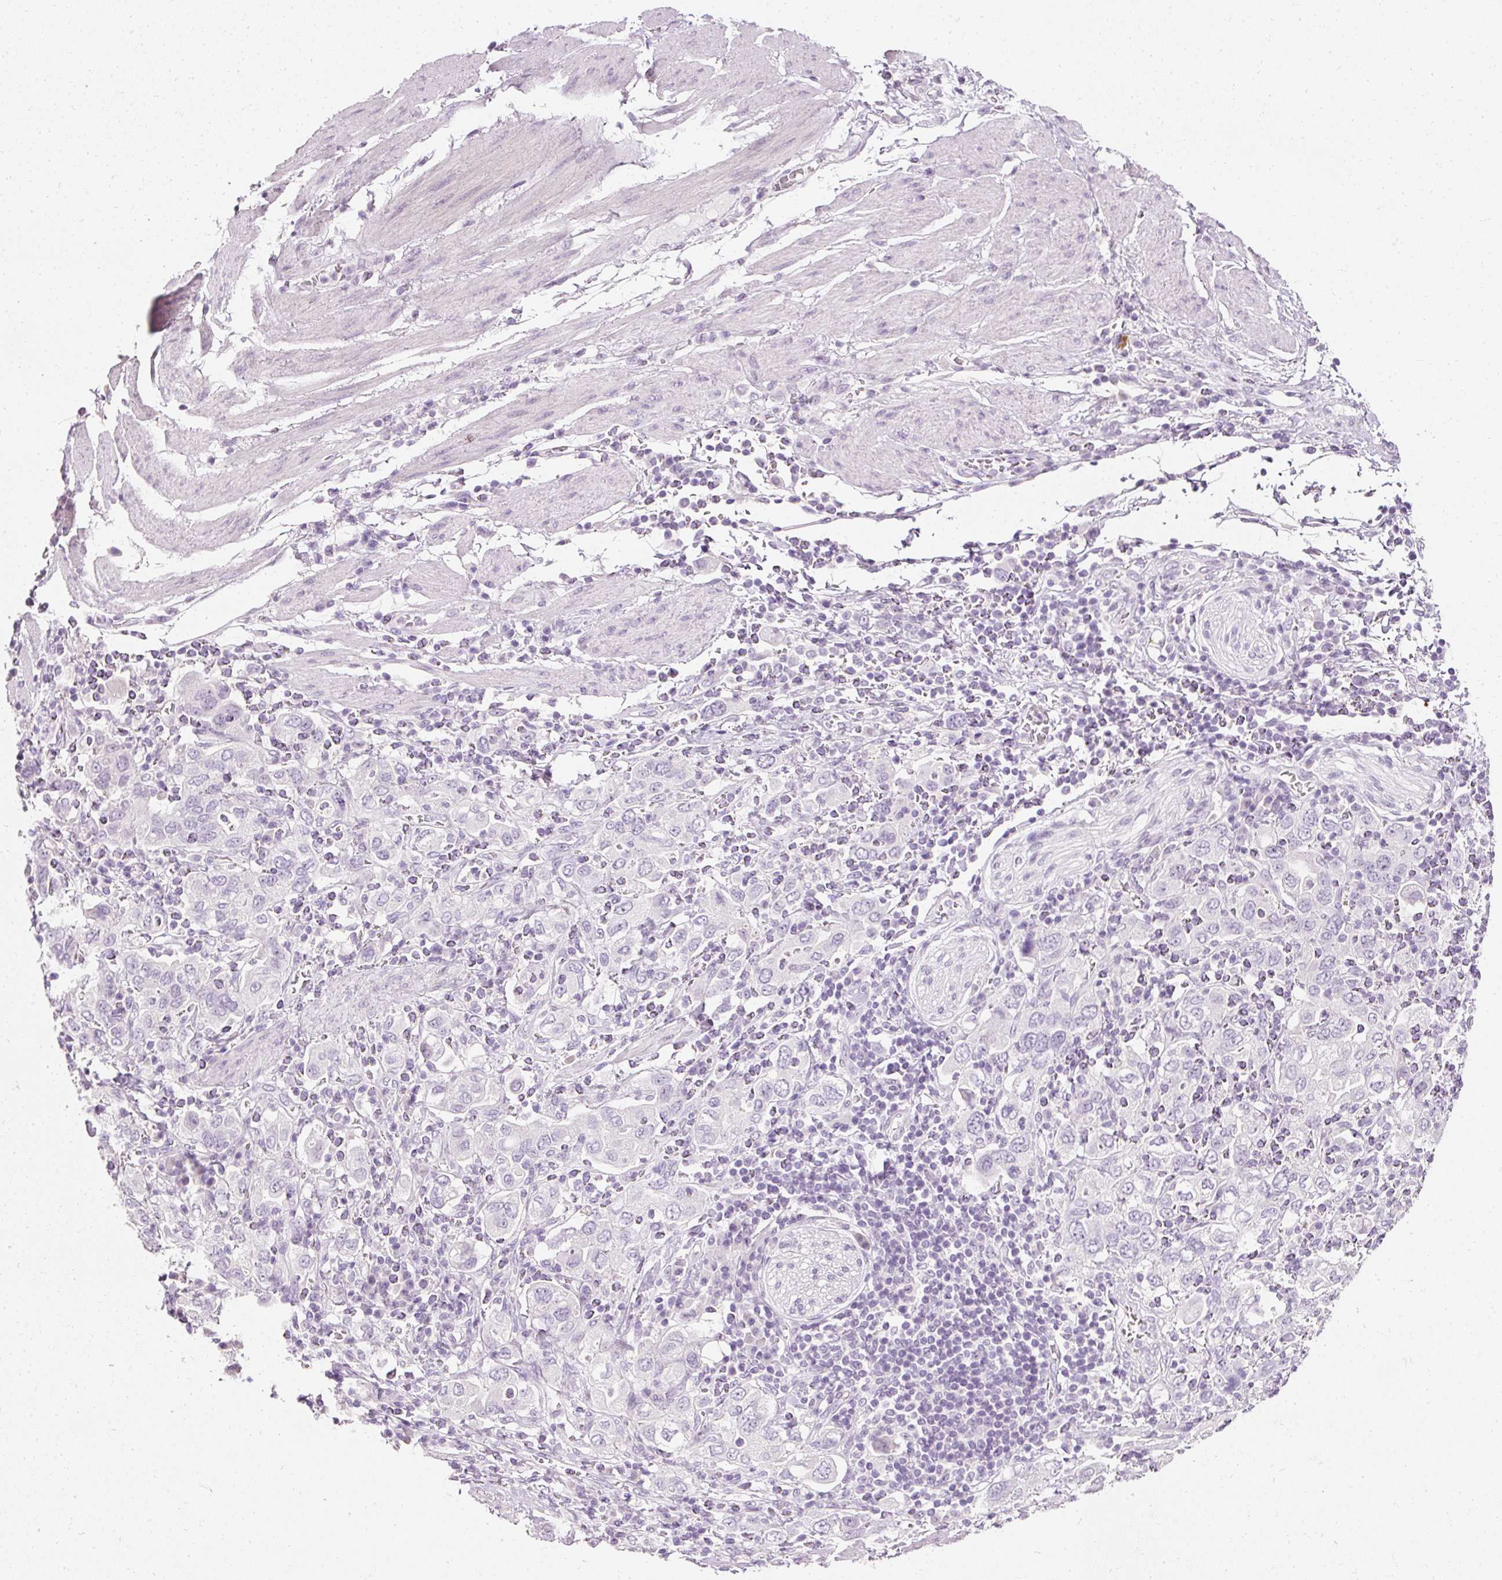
{"staining": {"intensity": "negative", "quantity": "none", "location": "none"}, "tissue": "stomach cancer", "cell_type": "Tumor cells", "image_type": "cancer", "snomed": [{"axis": "morphology", "description": "Adenocarcinoma, NOS"}, {"axis": "topography", "description": "Stomach, upper"}, {"axis": "topography", "description": "Stomach"}], "caption": "This is a histopathology image of IHC staining of stomach cancer (adenocarcinoma), which shows no staining in tumor cells.", "gene": "ELAVL3", "patient": {"sex": "male", "age": 62}}